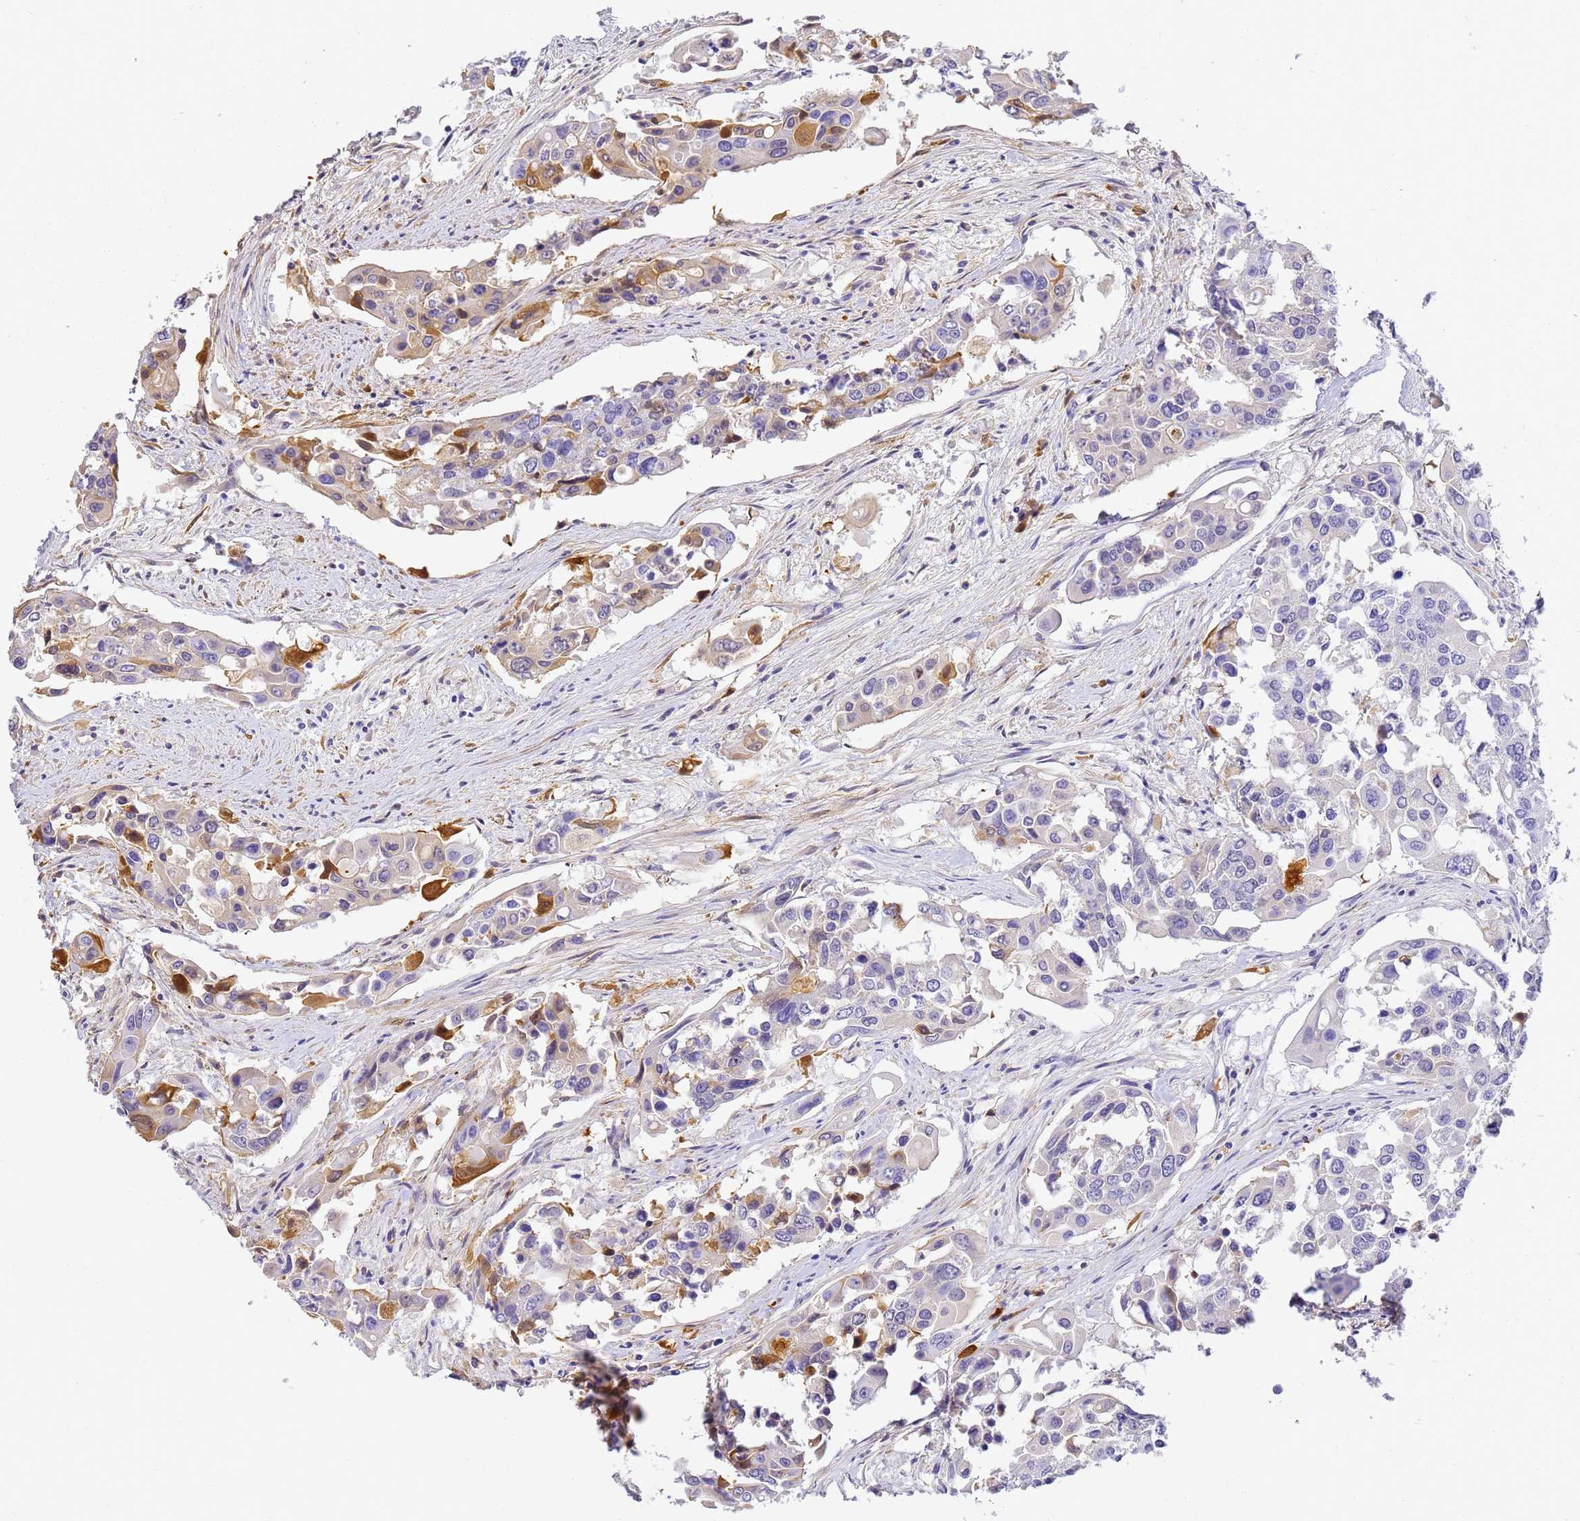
{"staining": {"intensity": "moderate", "quantity": "<25%", "location": "cytoplasmic/membranous"}, "tissue": "colorectal cancer", "cell_type": "Tumor cells", "image_type": "cancer", "snomed": [{"axis": "morphology", "description": "Adenocarcinoma, NOS"}, {"axis": "topography", "description": "Colon"}], "caption": "Immunohistochemical staining of human adenocarcinoma (colorectal) shows low levels of moderate cytoplasmic/membranous positivity in about <25% of tumor cells.", "gene": "CFHR2", "patient": {"sex": "male", "age": 77}}